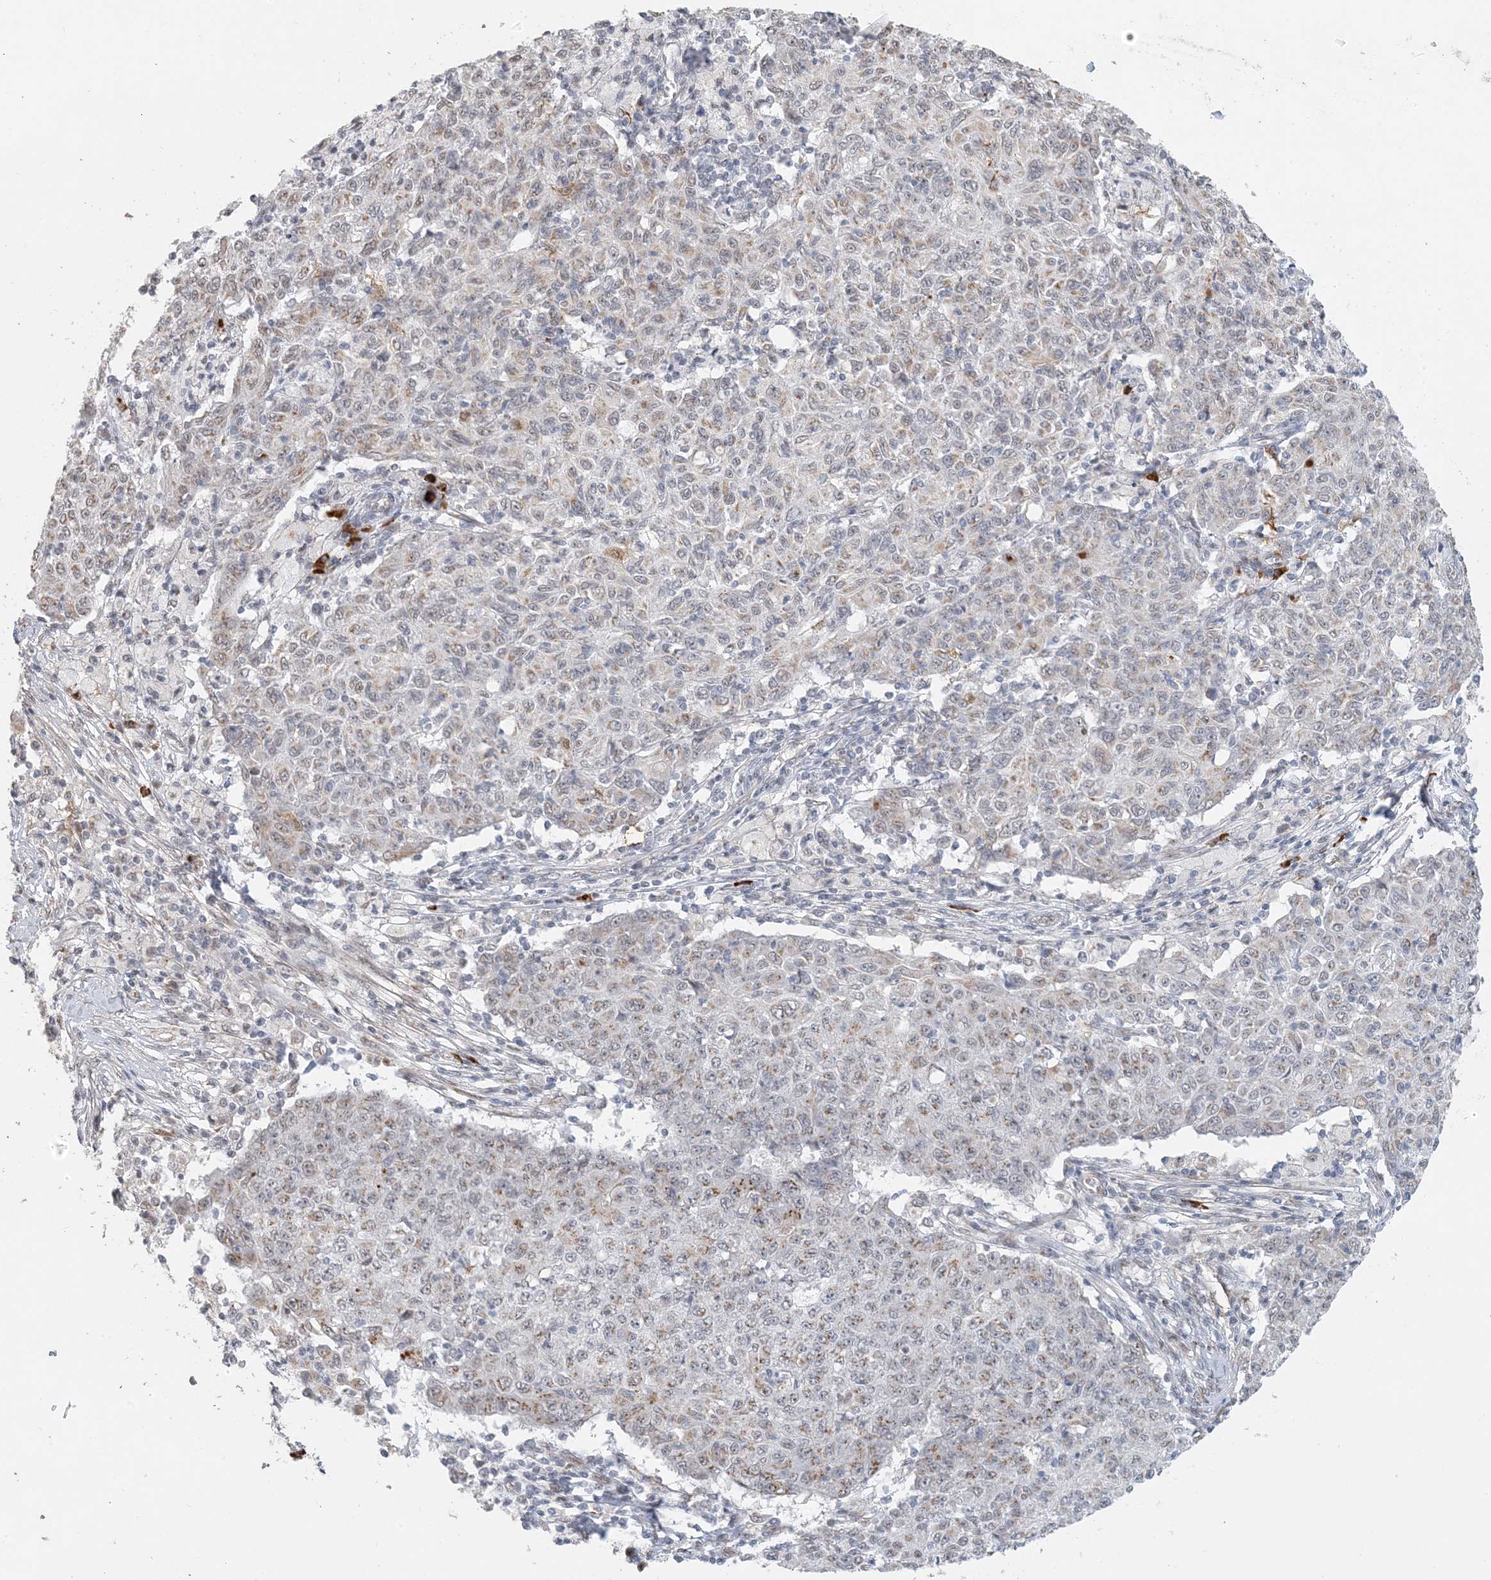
{"staining": {"intensity": "weak", "quantity": "25%-75%", "location": "cytoplasmic/membranous,nuclear"}, "tissue": "ovarian cancer", "cell_type": "Tumor cells", "image_type": "cancer", "snomed": [{"axis": "morphology", "description": "Carcinoma, endometroid"}, {"axis": "topography", "description": "Ovary"}], "caption": "Brown immunohistochemical staining in human ovarian cancer shows weak cytoplasmic/membranous and nuclear positivity in approximately 25%-75% of tumor cells.", "gene": "ZCCHC4", "patient": {"sex": "female", "age": 42}}